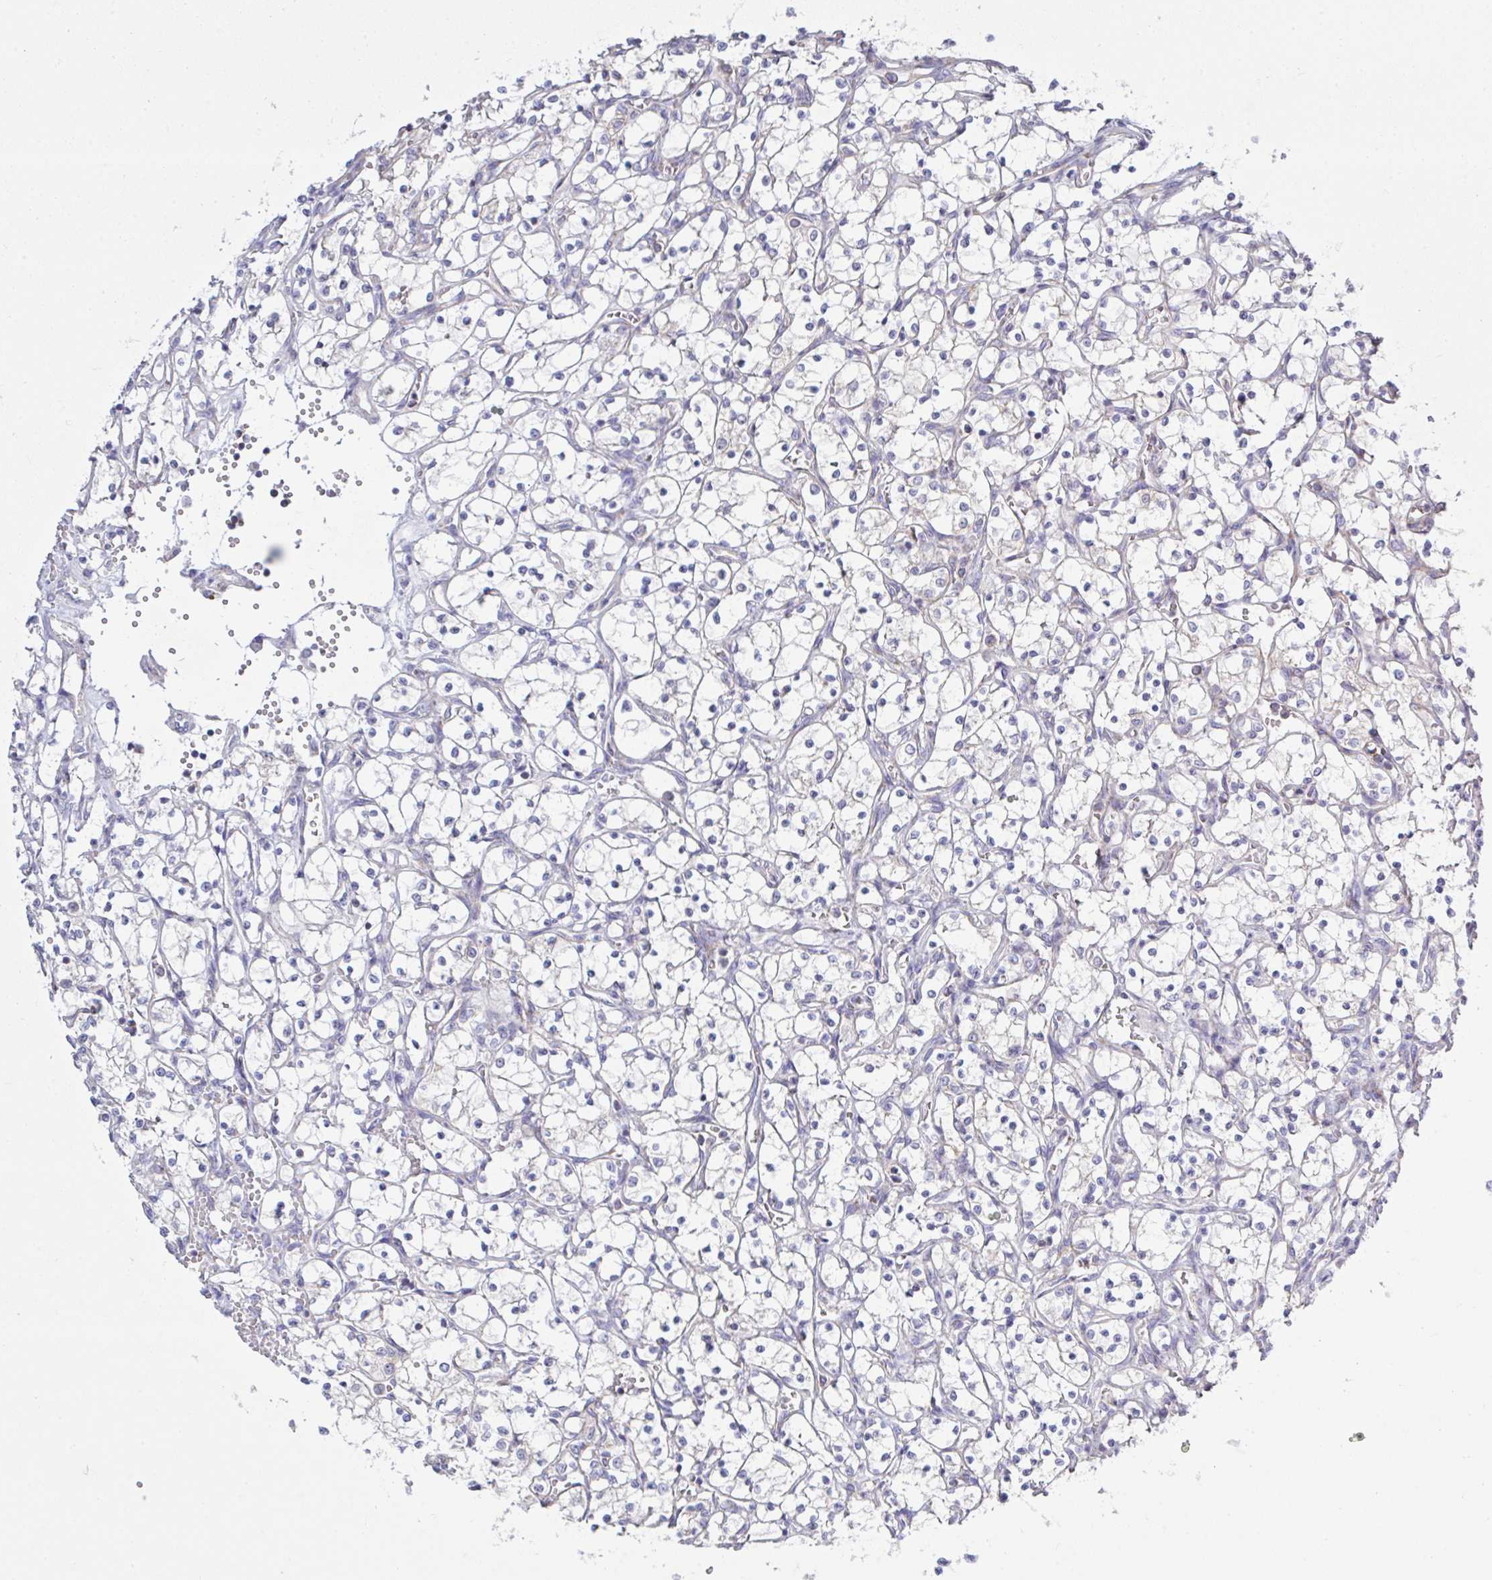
{"staining": {"intensity": "negative", "quantity": "none", "location": "none"}, "tissue": "renal cancer", "cell_type": "Tumor cells", "image_type": "cancer", "snomed": [{"axis": "morphology", "description": "Adenocarcinoma, NOS"}, {"axis": "topography", "description": "Kidney"}], "caption": "An image of renal cancer (adenocarcinoma) stained for a protein displays no brown staining in tumor cells.", "gene": "NDUFA7", "patient": {"sex": "female", "age": 69}}